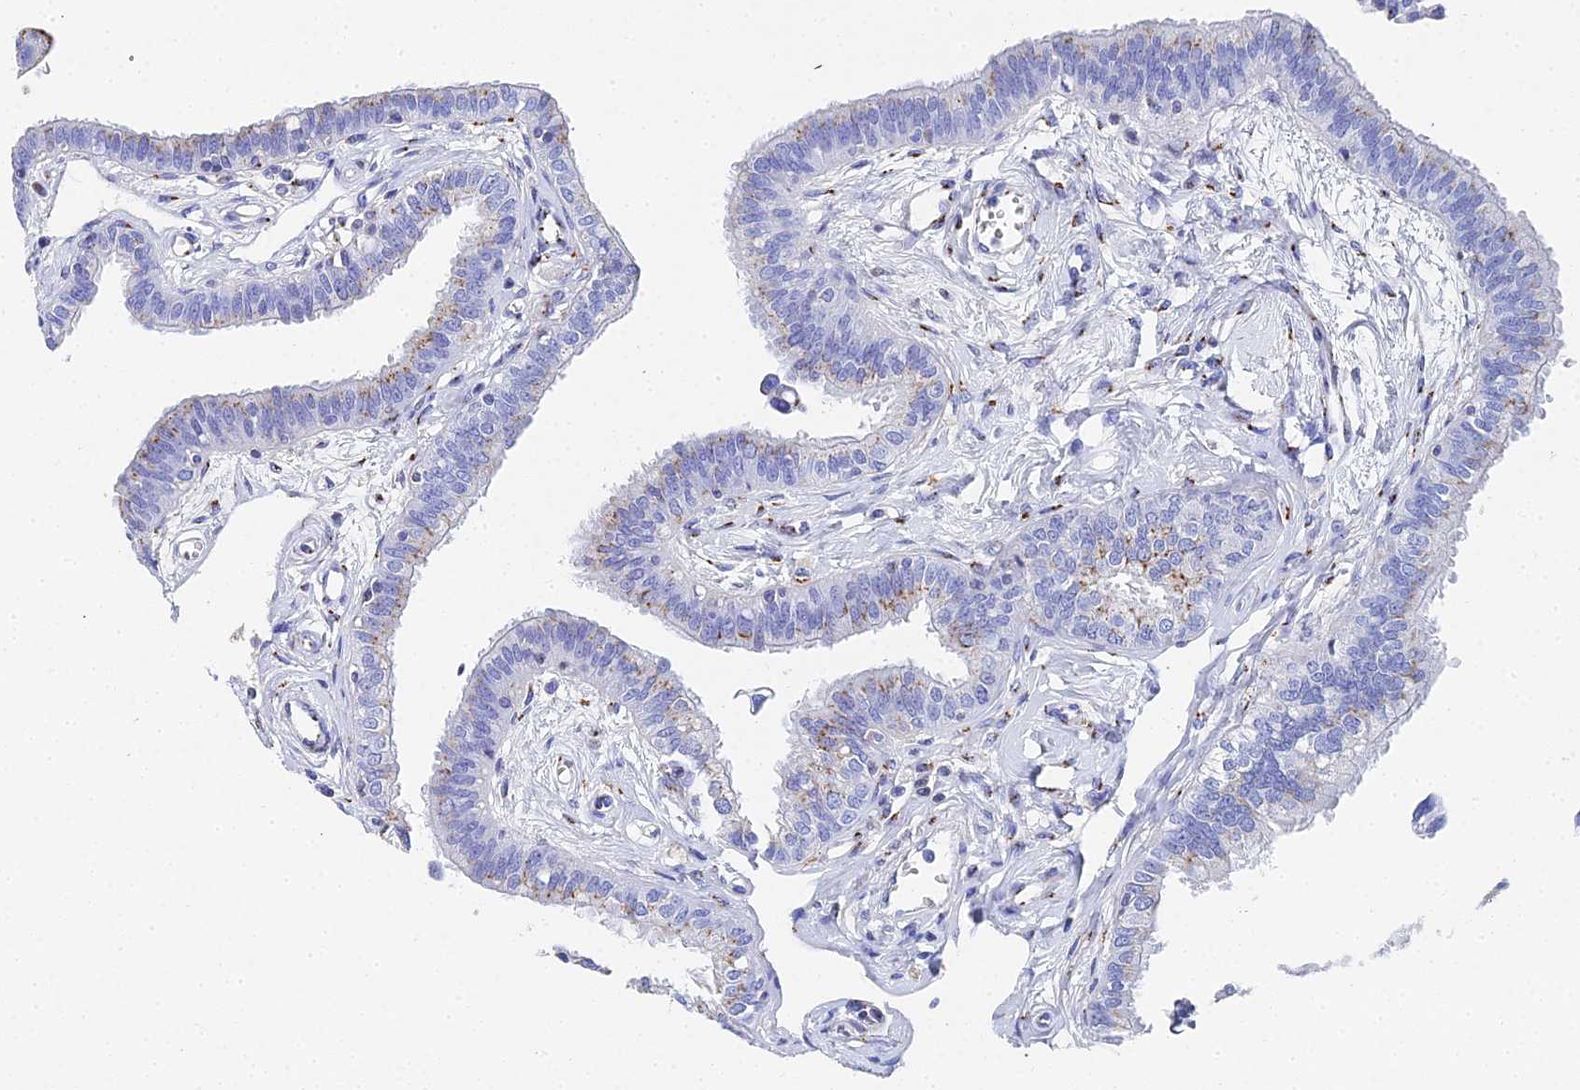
{"staining": {"intensity": "moderate", "quantity": "<25%", "location": "cytoplasmic/membranous"}, "tissue": "fallopian tube", "cell_type": "Glandular cells", "image_type": "normal", "snomed": [{"axis": "morphology", "description": "Normal tissue, NOS"}, {"axis": "morphology", "description": "Carcinoma, NOS"}, {"axis": "topography", "description": "Fallopian tube"}, {"axis": "topography", "description": "Ovary"}], "caption": "Immunohistochemical staining of unremarkable human fallopian tube reveals moderate cytoplasmic/membranous protein expression in approximately <25% of glandular cells. Immunohistochemistry (ihc) stains the protein in brown and the nuclei are stained blue.", "gene": "ENSG00000268674", "patient": {"sex": "female", "age": 59}}